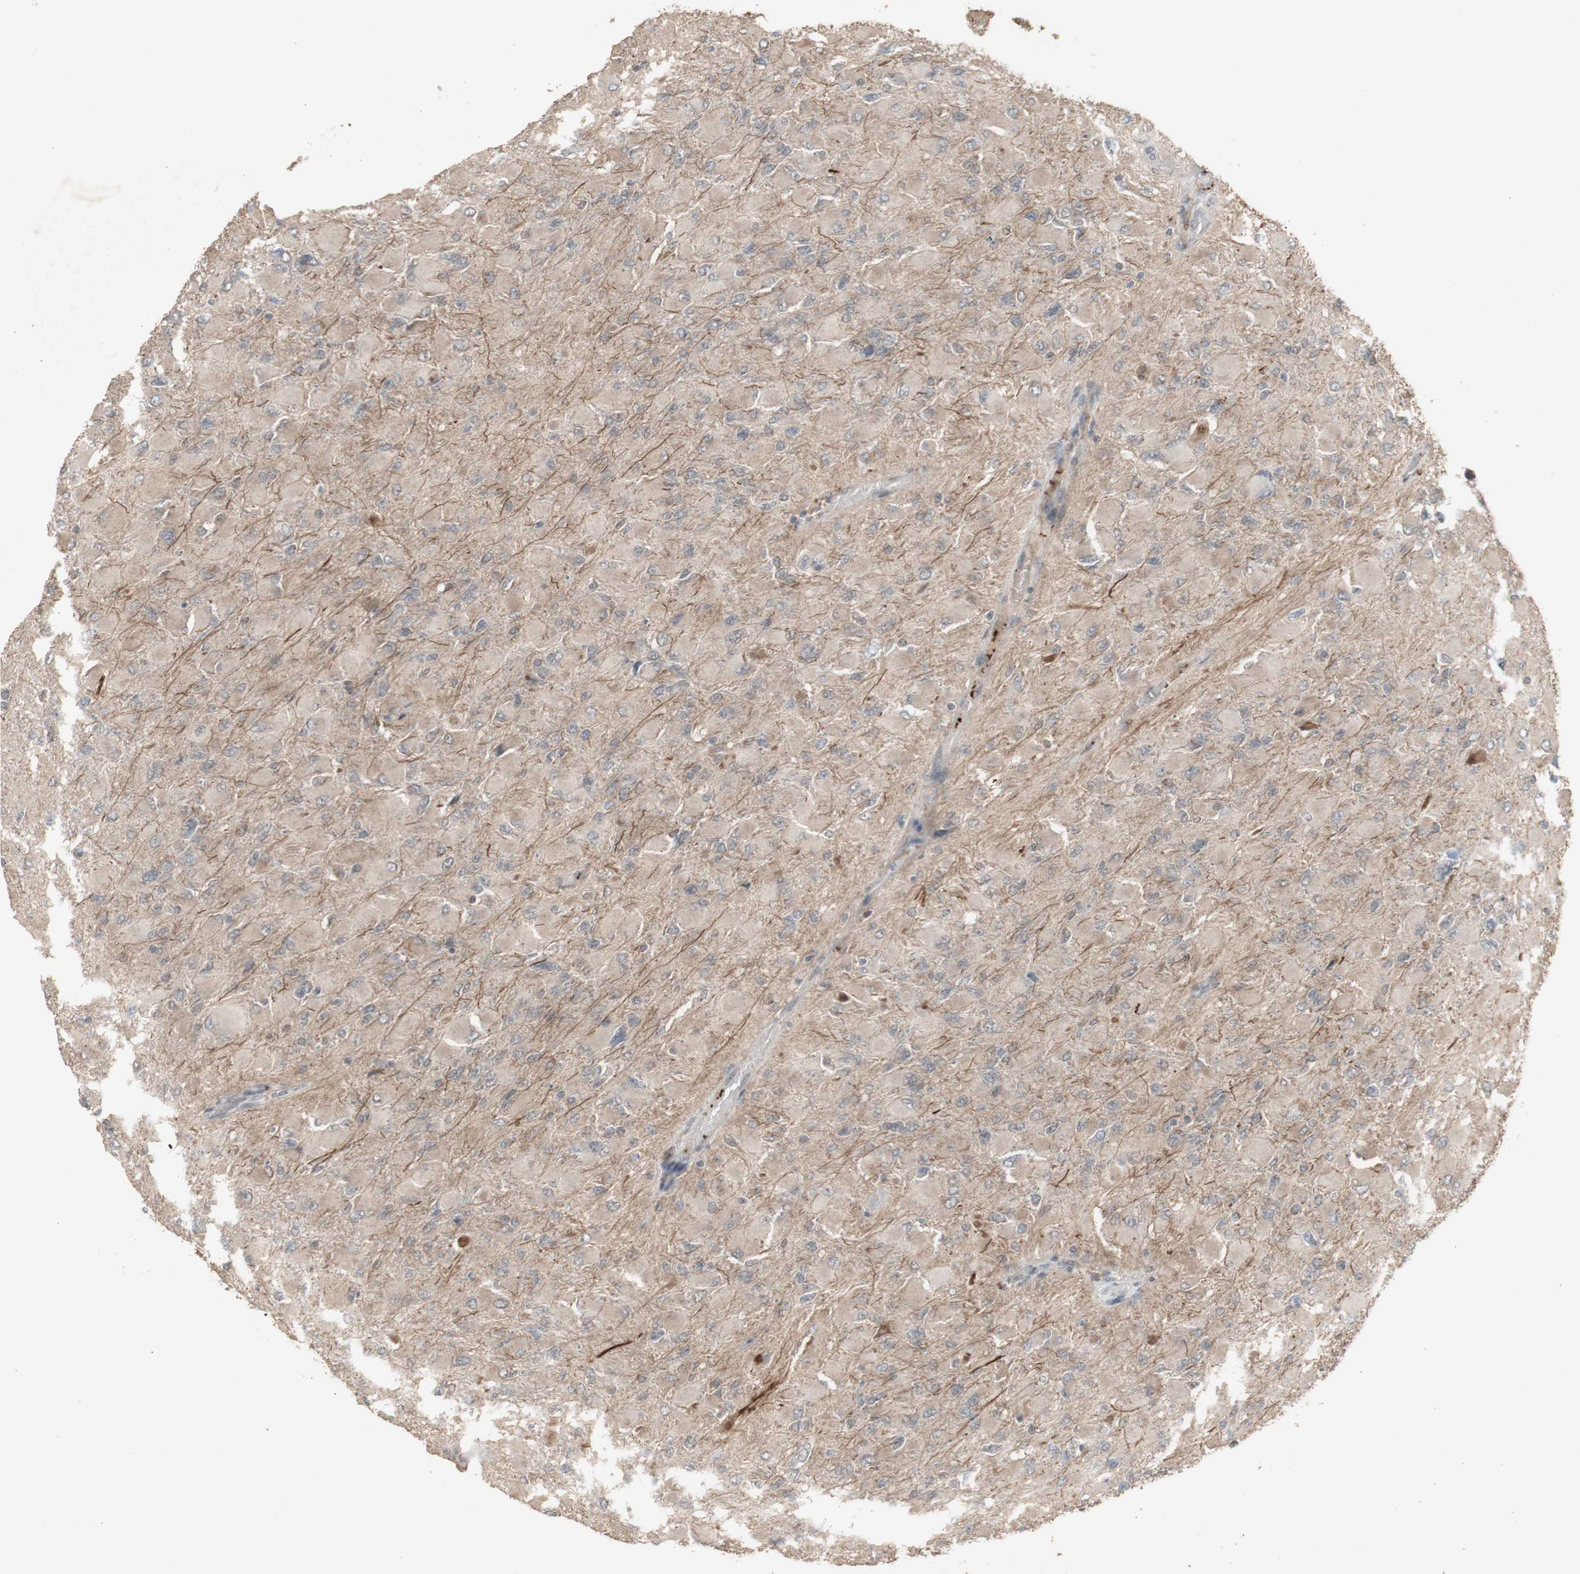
{"staining": {"intensity": "weak", "quantity": ">75%", "location": "cytoplasmic/membranous"}, "tissue": "glioma", "cell_type": "Tumor cells", "image_type": "cancer", "snomed": [{"axis": "morphology", "description": "Glioma, malignant, High grade"}, {"axis": "topography", "description": "Cerebral cortex"}], "caption": "Protein staining displays weak cytoplasmic/membranous staining in approximately >75% of tumor cells in high-grade glioma (malignant).", "gene": "ALOX12", "patient": {"sex": "female", "age": 36}}